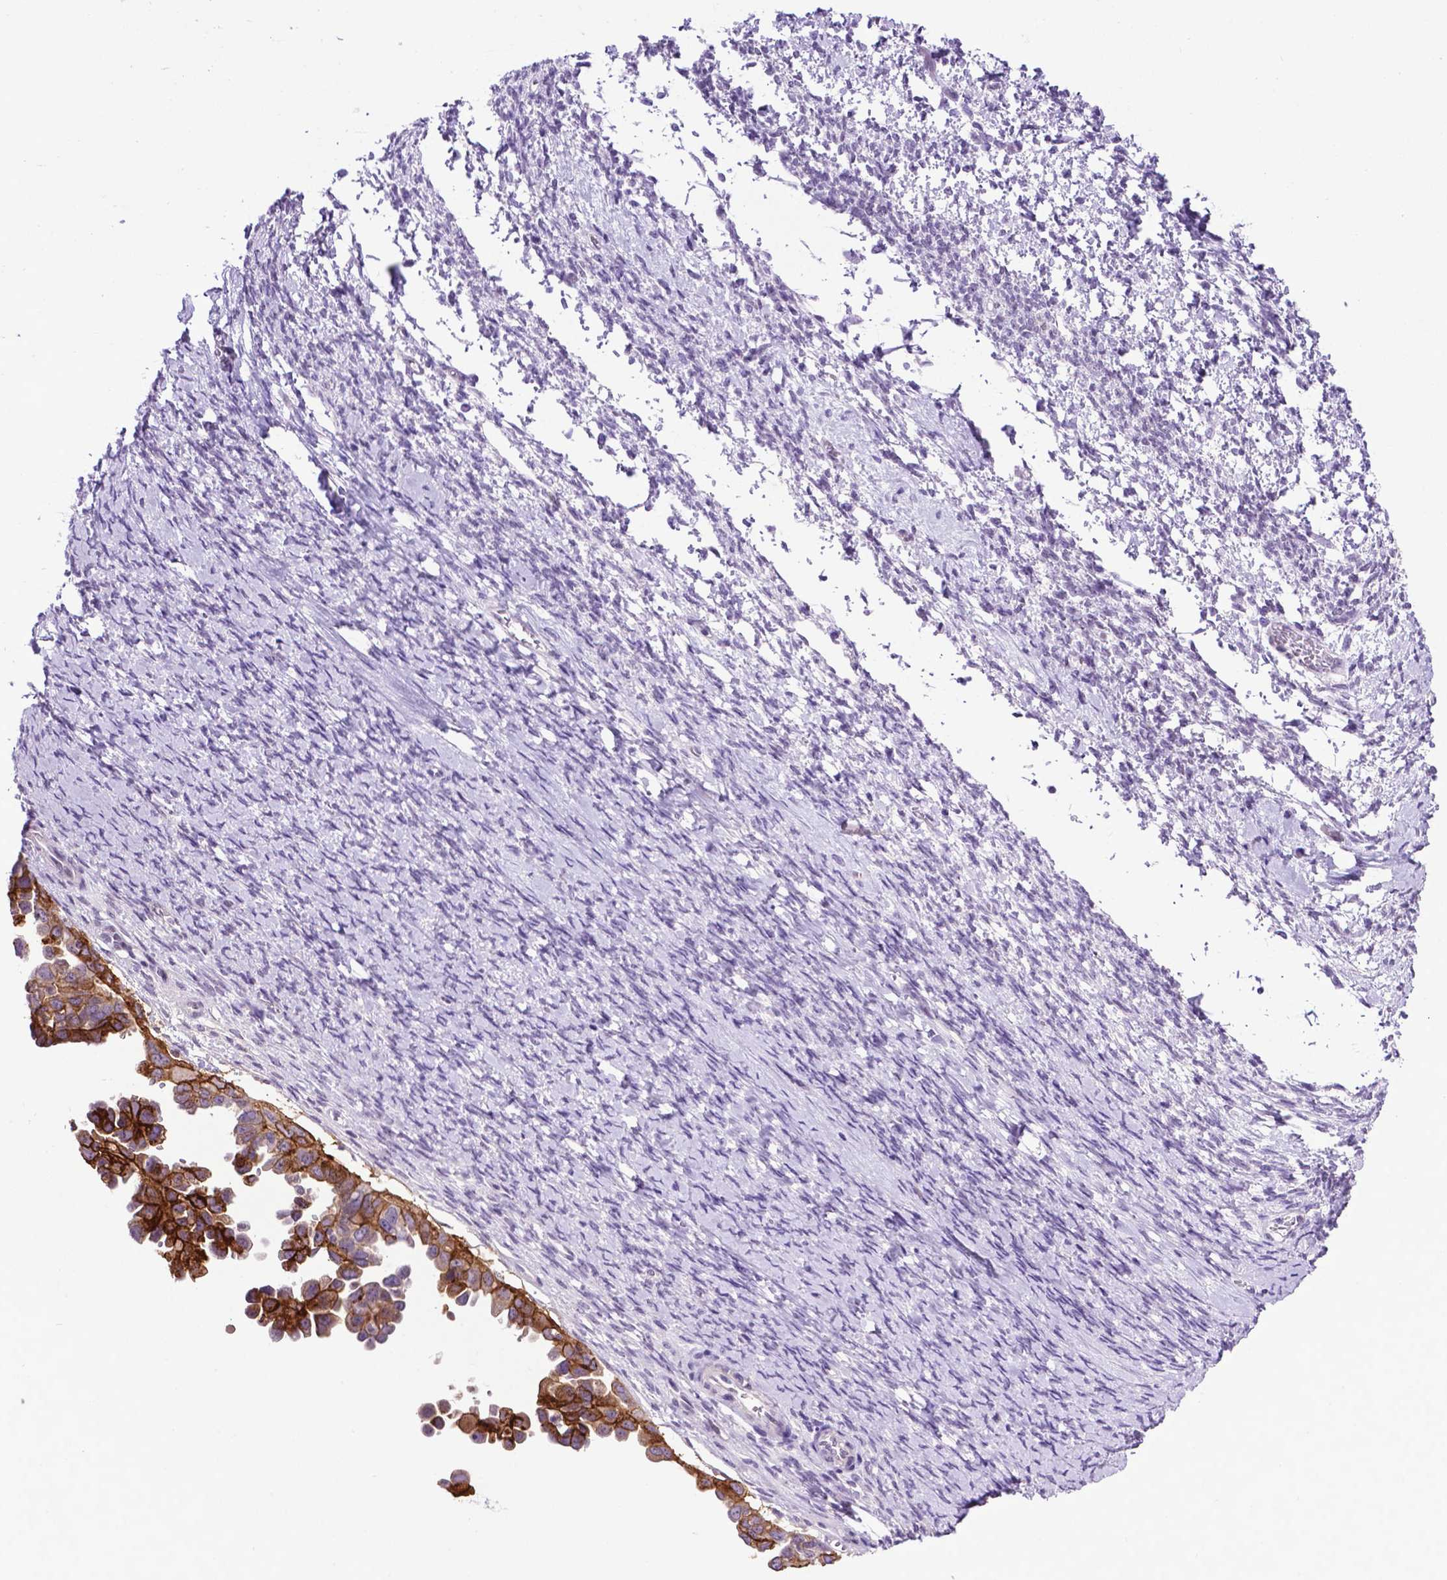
{"staining": {"intensity": "moderate", "quantity": ">75%", "location": "cytoplasmic/membranous"}, "tissue": "ovarian cancer", "cell_type": "Tumor cells", "image_type": "cancer", "snomed": [{"axis": "morphology", "description": "Cystadenocarcinoma, serous, NOS"}, {"axis": "topography", "description": "Ovary"}], "caption": "High-power microscopy captured an IHC micrograph of serous cystadenocarcinoma (ovarian), revealing moderate cytoplasmic/membranous expression in about >75% of tumor cells.", "gene": "TACSTD2", "patient": {"sex": "female", "age": 53}}